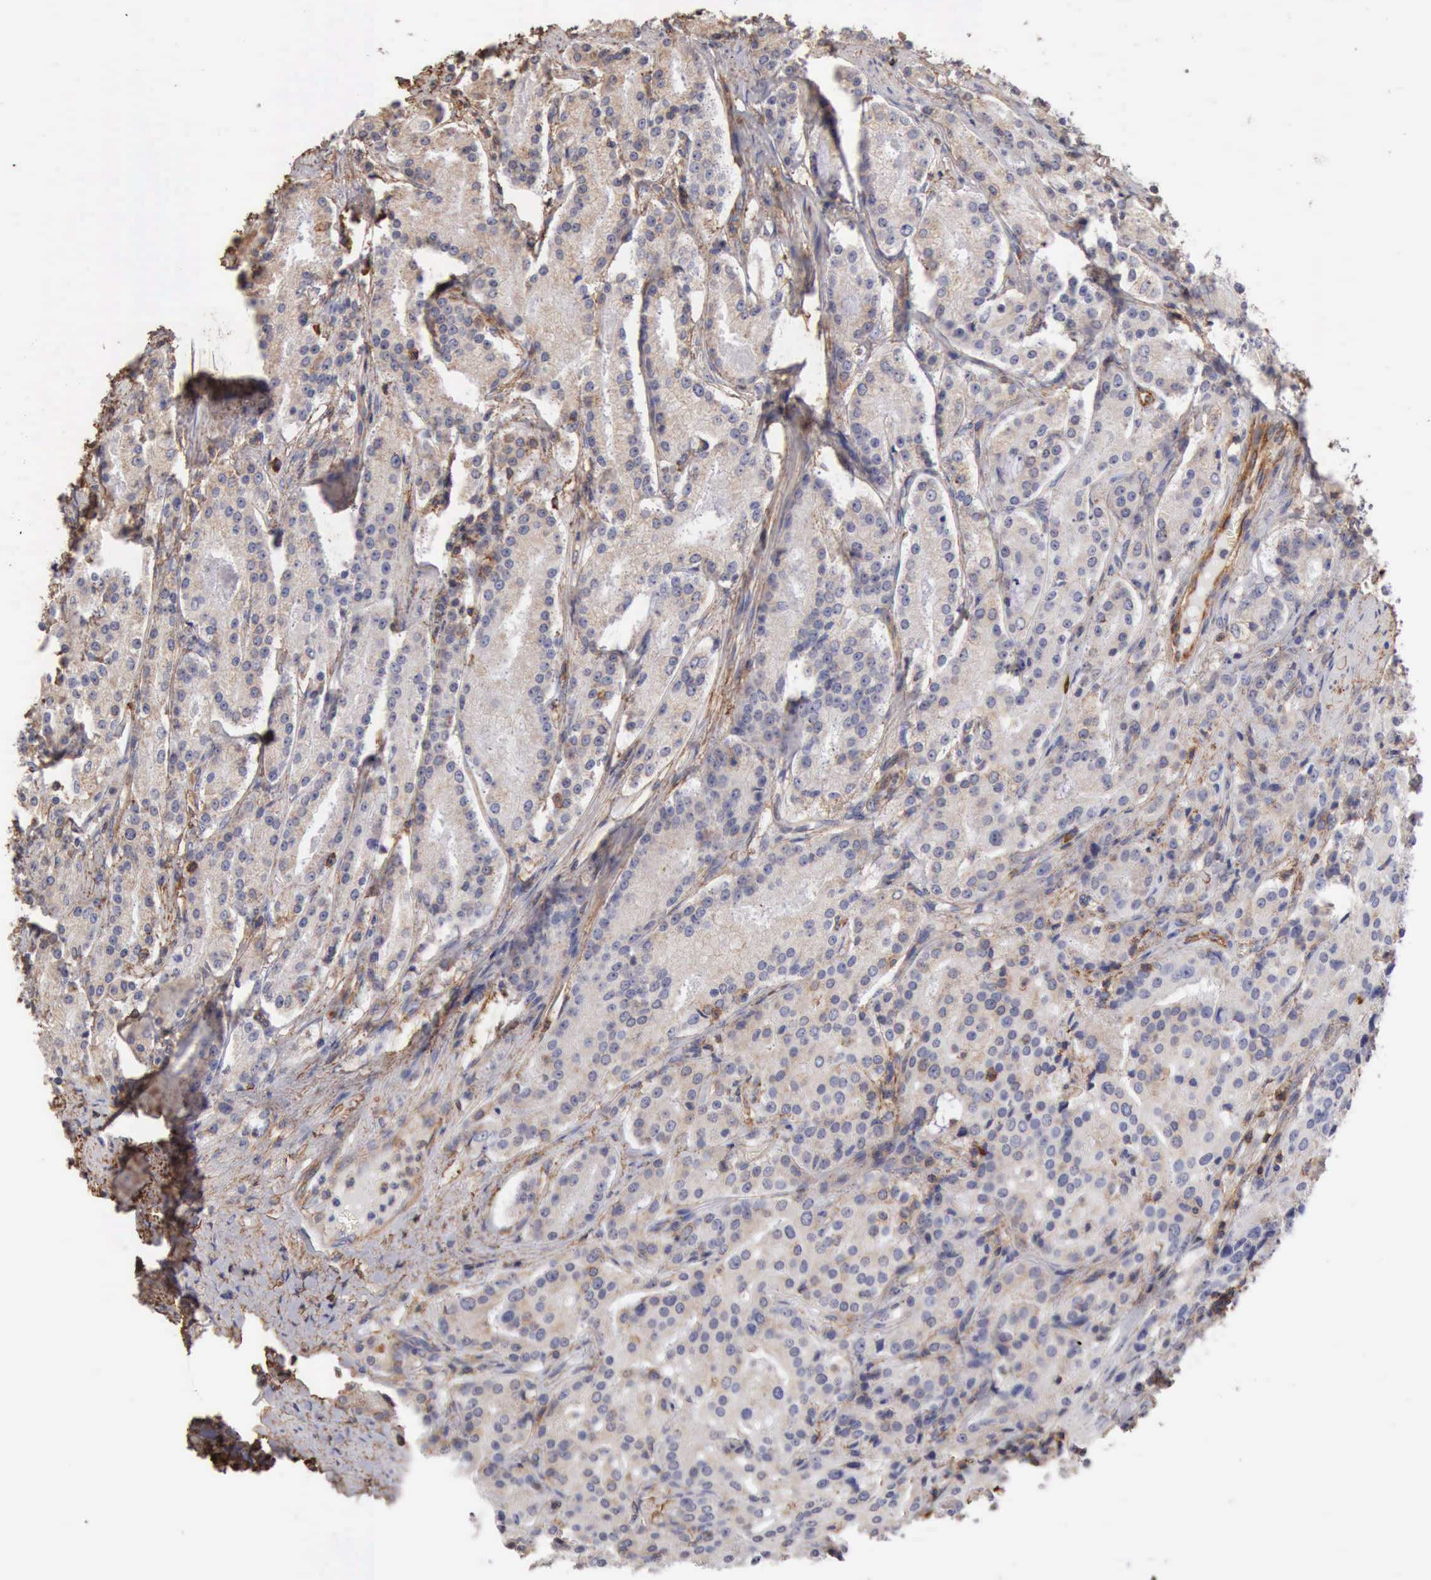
{"staining": {"intensity": "weak", "quantity": "25%-75%", "location": "cytoplasmic/membranous"}, "tissue": "prostate cancer", "cell_type": "Tumor cells", "image_type": "cancer", "snomed": [{"axis": "morphology", "description": "Adenocarcinoma, Medium grade"}, {"axis": "topography", "description": "Prostate"}], "caption": "The immunohistochemical stain labels weak cytoplasmic/membranous expression in tumor cells of prostate adenocarcinoma (medium-grade) tissue.", "gene": "GPR101", "patient": {"sex": "male", "age": 72}}